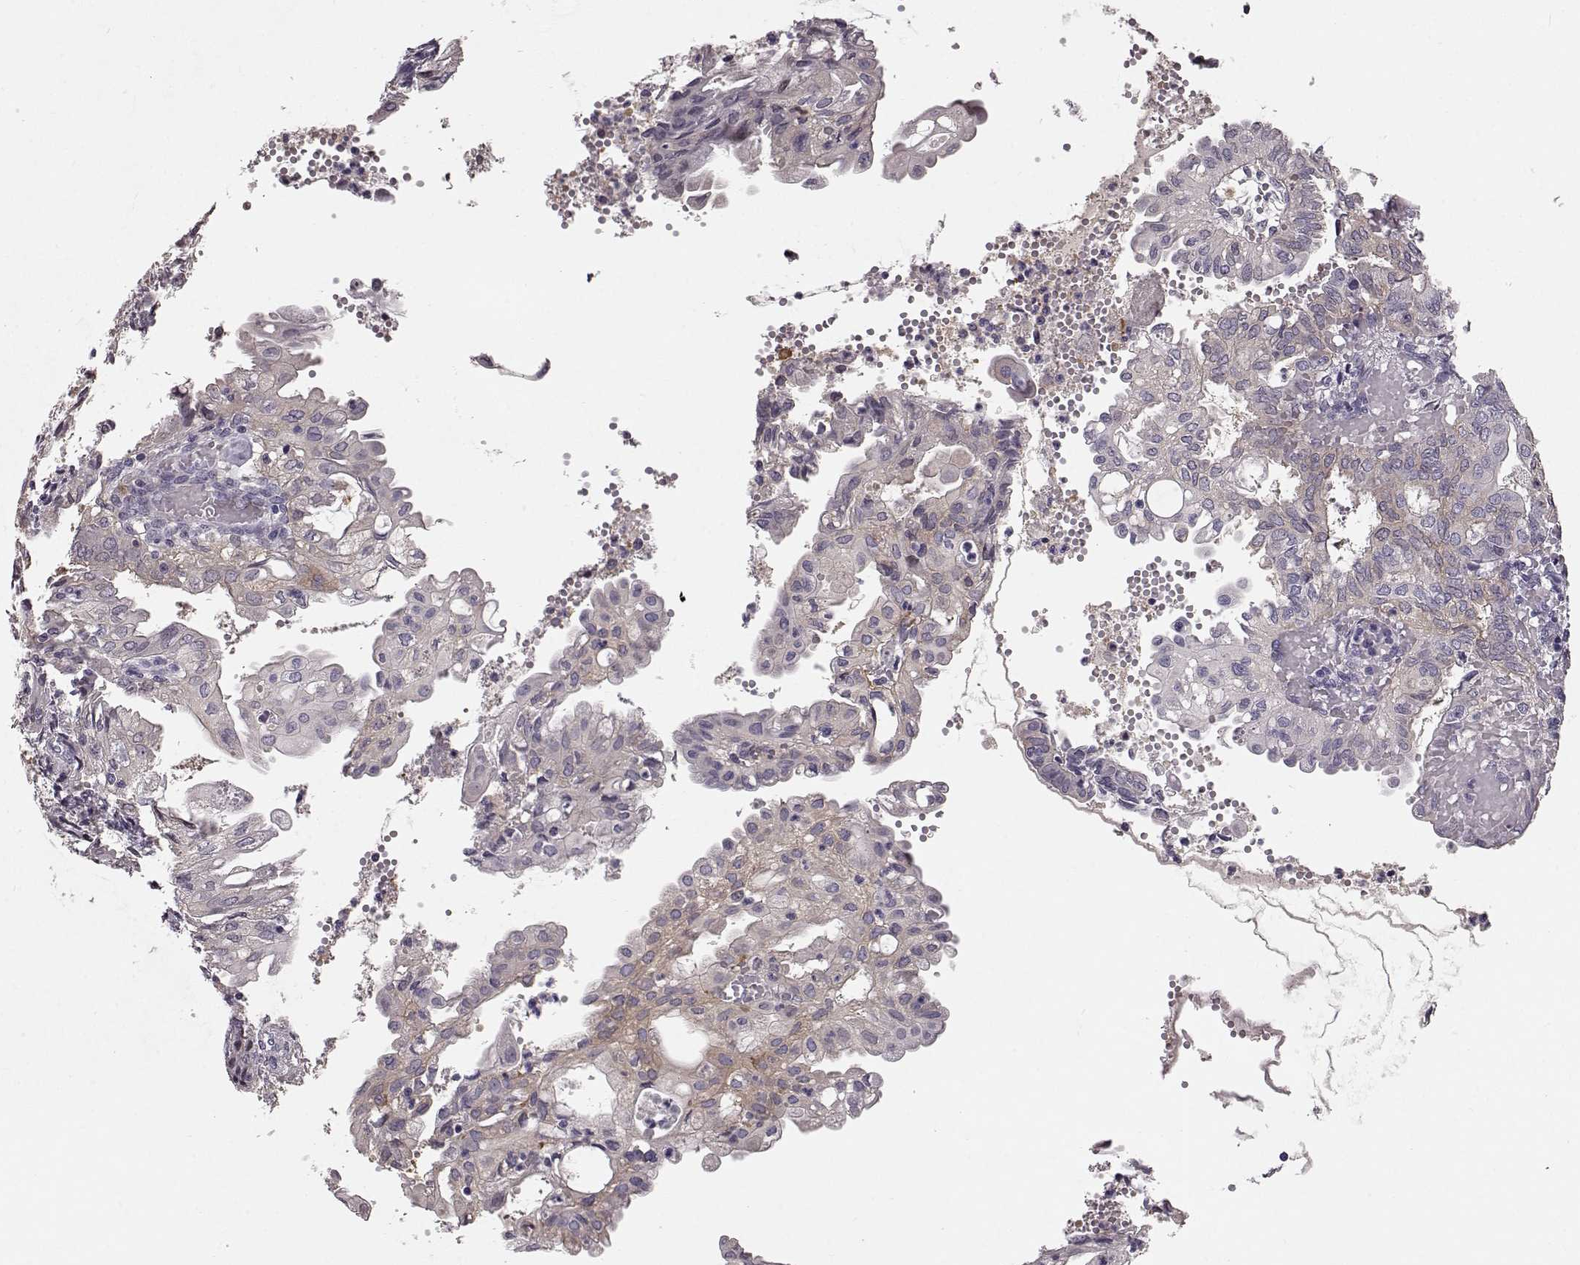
{"staining": {"intensity": "negative", "quantity": "none", "location": "none"}, "tissue": "endometrial cancer", "cell_type": "Tumor cells", "image_type": "cancer", "snomed": [{"axis": "morphology", "description": "Adenocarcinoma, NOS"}, {"axis": "topography", "description": "Endometrium"}], "caption": "This is an immunohistochemistry (IHC) image of human endometrial adenocarcinoma. There is no positivity in tumor cells.", "gene": "GPR50", "patient": {"sex": "female", "age": 68}}